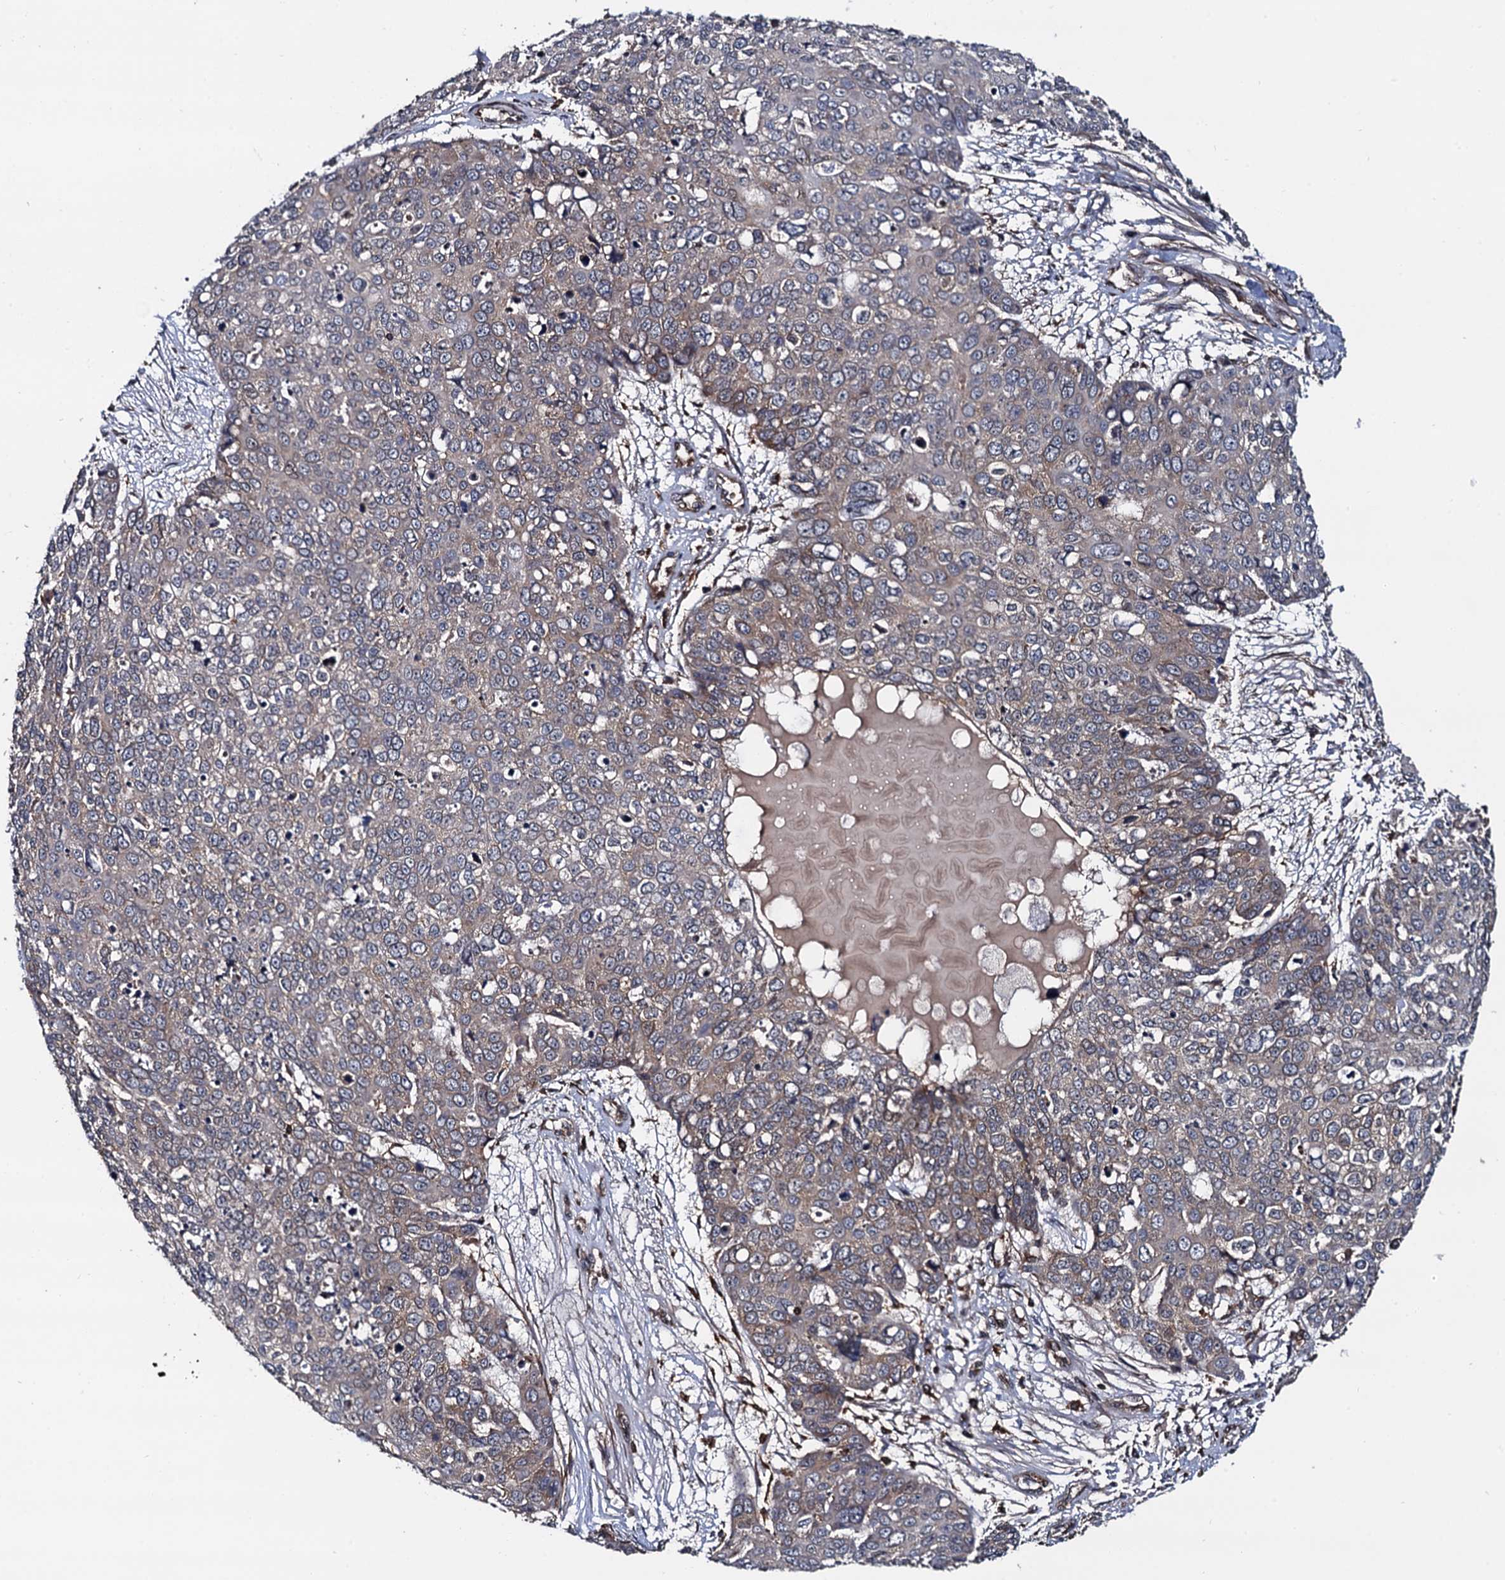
{"staining": {"intensity": "weak", "quantity": "<25%", "location": "cytoplasmic/membranous"}, "tissue": "skin cancer", "cell_type": "Tumor cells", "image_type": "cancer", "snomed": [{"axis": "morphology", "description": "Squamous cell carcinoma, NOS"}, {"axis": "topography", "description": "Skin"}], "caption": "Immunohistochemical staining of skin cancer reveals no significant staining in tumor cells.", "gene": "BORA", "patient": {"sex": "male", "age": 71}}